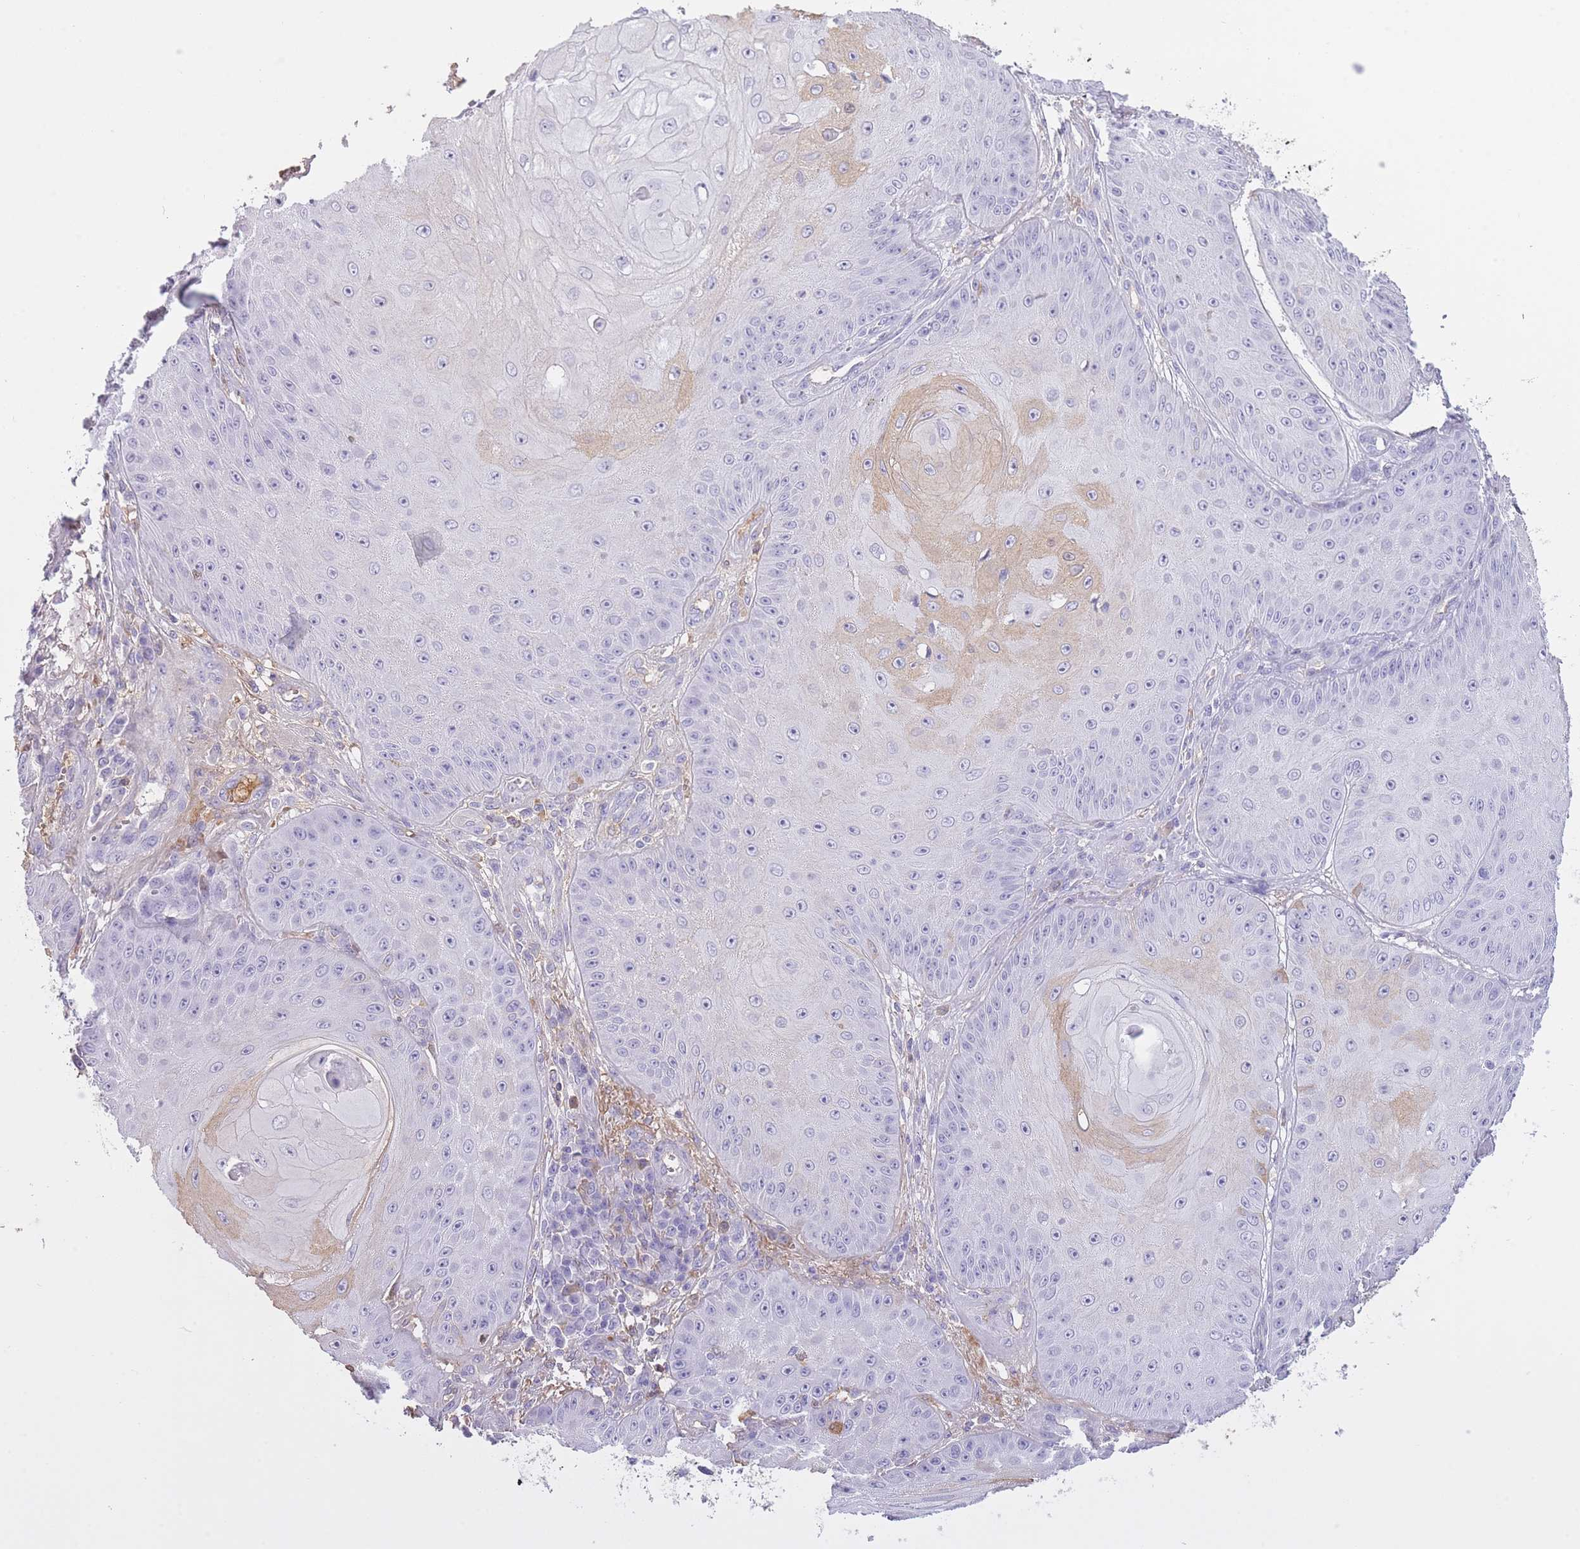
{"staining": {"intensity": "weak", "quantity": "<25%", "location": "cytoplasmic/membranous"}, "tissue": "skin cancer", "cell_type": "Tumor cells", "image_type": "cancer", "snomed": [{"axis": "morphology", "description": "Squamous cell carcinoma, NOS"}, {"axis": "topography", "description": "Skin"}], "caption": "Tumor cells show no significant protein staining in skin squamous cell carcinoma. (Stains: DAB (3,3'-diaminobenzidine) immunohistochemistry with hematoxylin counter stain, Microscopy: brightfield microscopy at high magnification).", "gene": "AP3S2", "patient": {"sex": "male", "age": 70}}